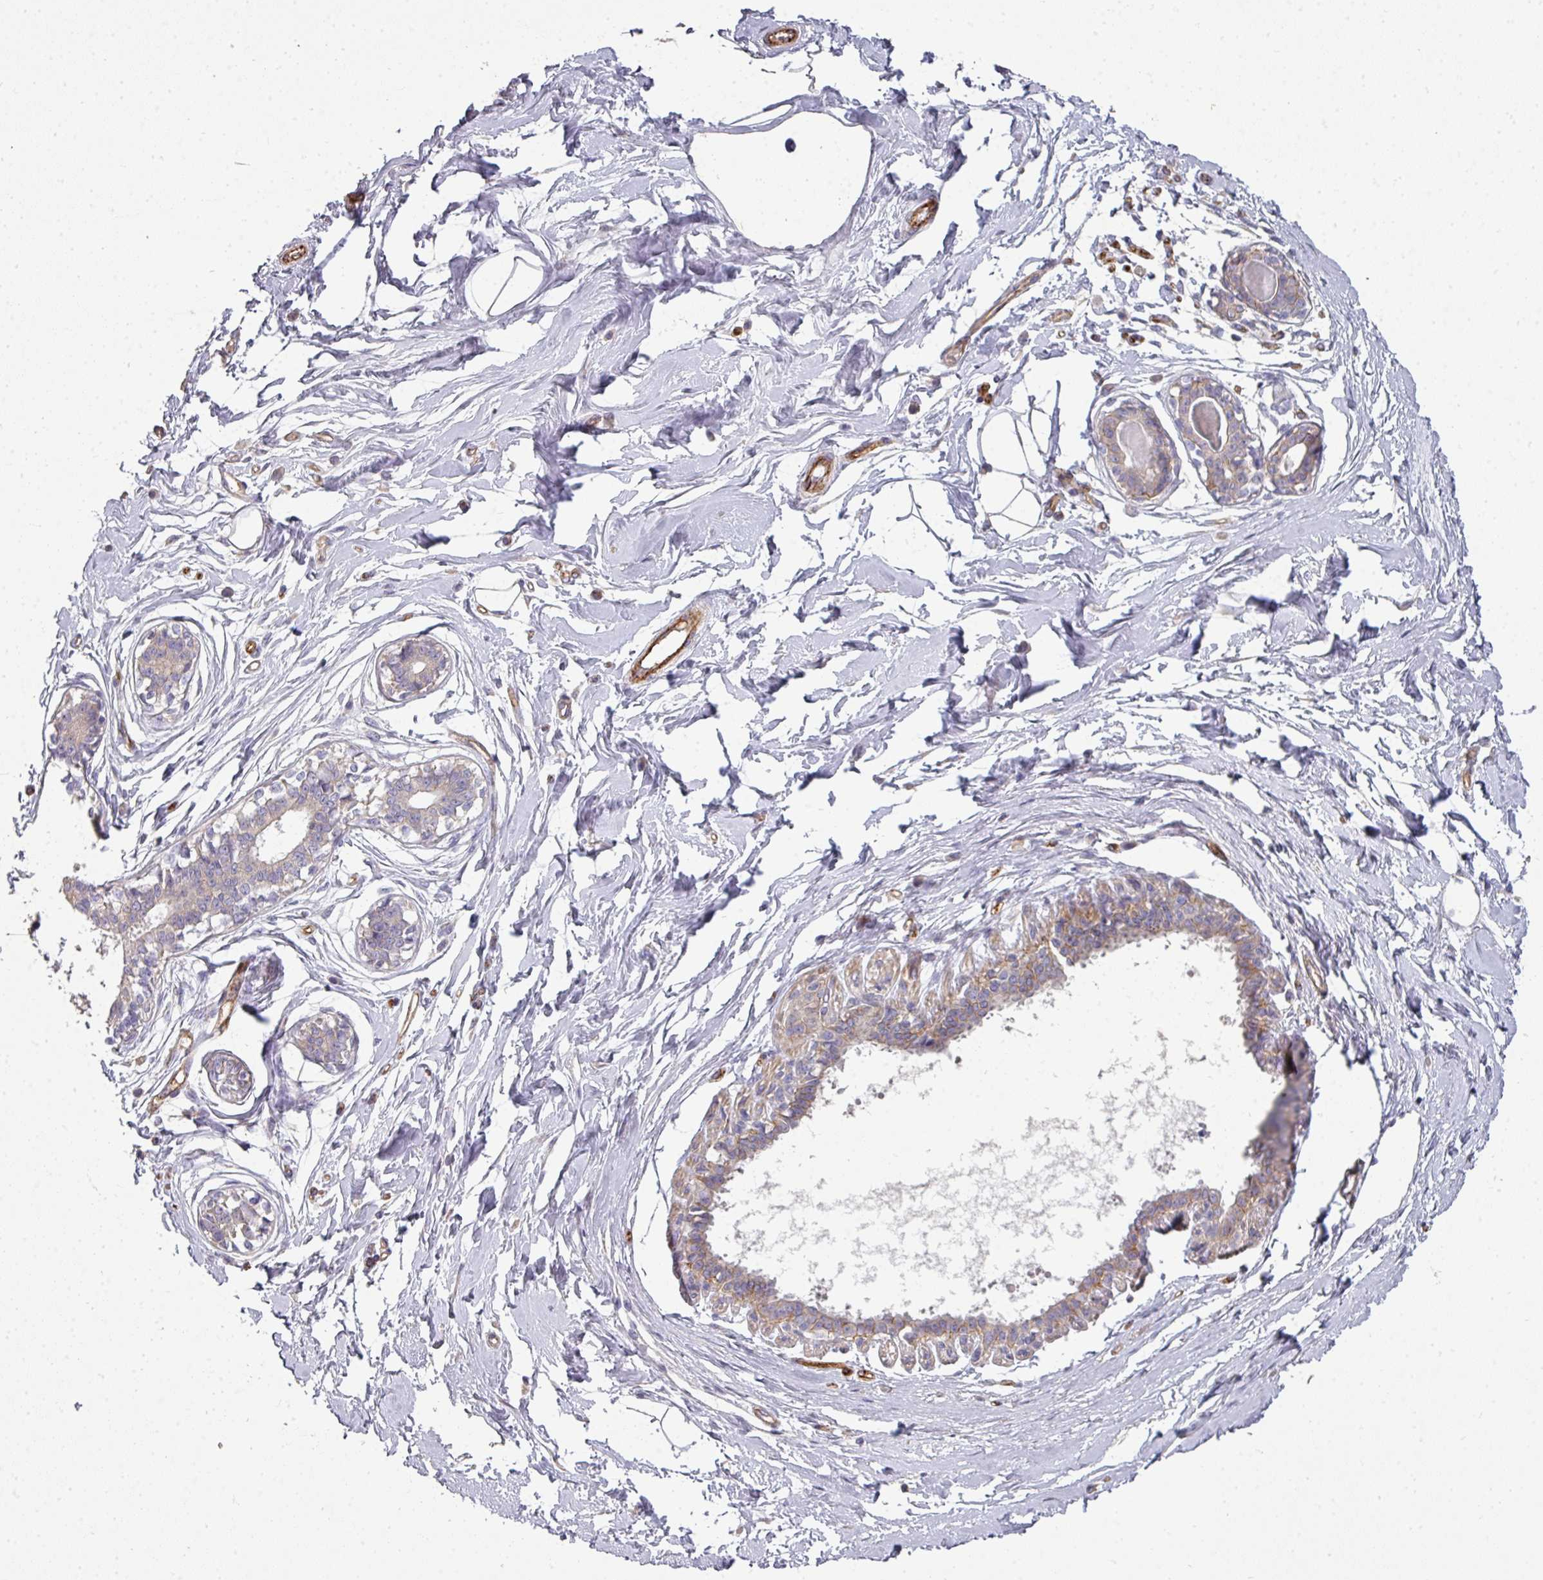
{"staining": {"intensity": "weak", "quantity": "<25%", "location": "cytoplasmic/membranous"}, "tissue": "breast", "cell_type": "Adipocytes", "image_type": "normal", "snomed": [{"axis": "morphology", "description": "Normal tissue, NOS"}, {"axis": "topography", "description": "Breast"}], "caption": "DAB immunohistochemical staining of benign human breast demonstrates no significant expression in adipocytes. (Stains: DAB immunohistochemistry (IHC) with hematoxylin counter stain, Microscopy: brightfield microscopy at high magnification).", "gene": "PCDH1", "patient": {"sex": "female", "age": 45}}